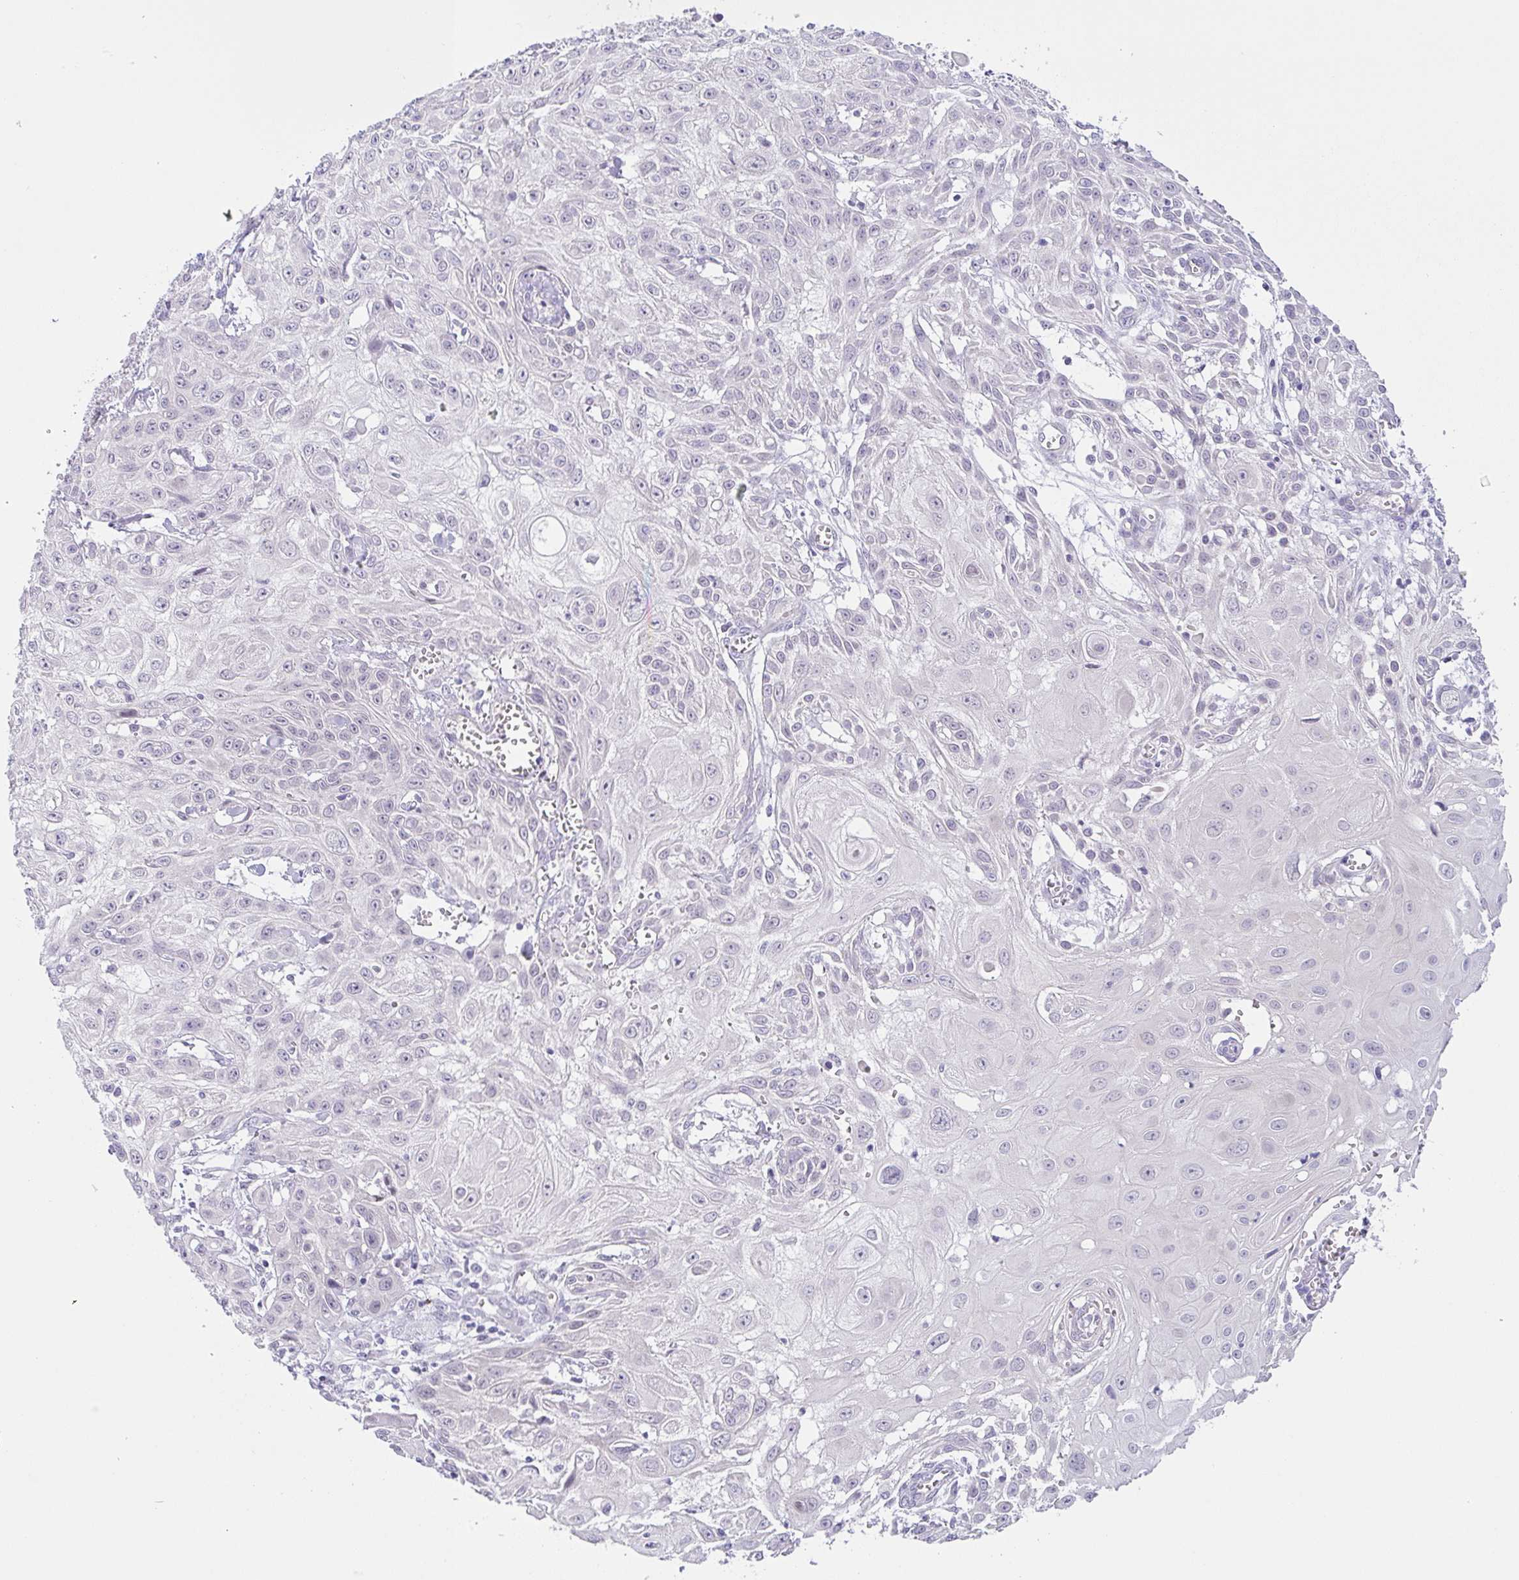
{"staining": {"intensity": "negative", "quantity": "none", "location": "none"}, "tissue": "skin cancer", "cell_type": "Tumor cells", "image_type": "cancer", "snomed": [{"axis": "morphology", "description": "Squamous cell carcinoma, NOS"}, {"axis": "topography", "description": "Skin"}, {"axis": "topography", "description": "Vulva"}], "caption": "The image displays no staining of tumor cells in skin cancer (squamous cell carcinoma).", "gene": "CGNL1", "patient": {"sex": "female", "age": 71}}